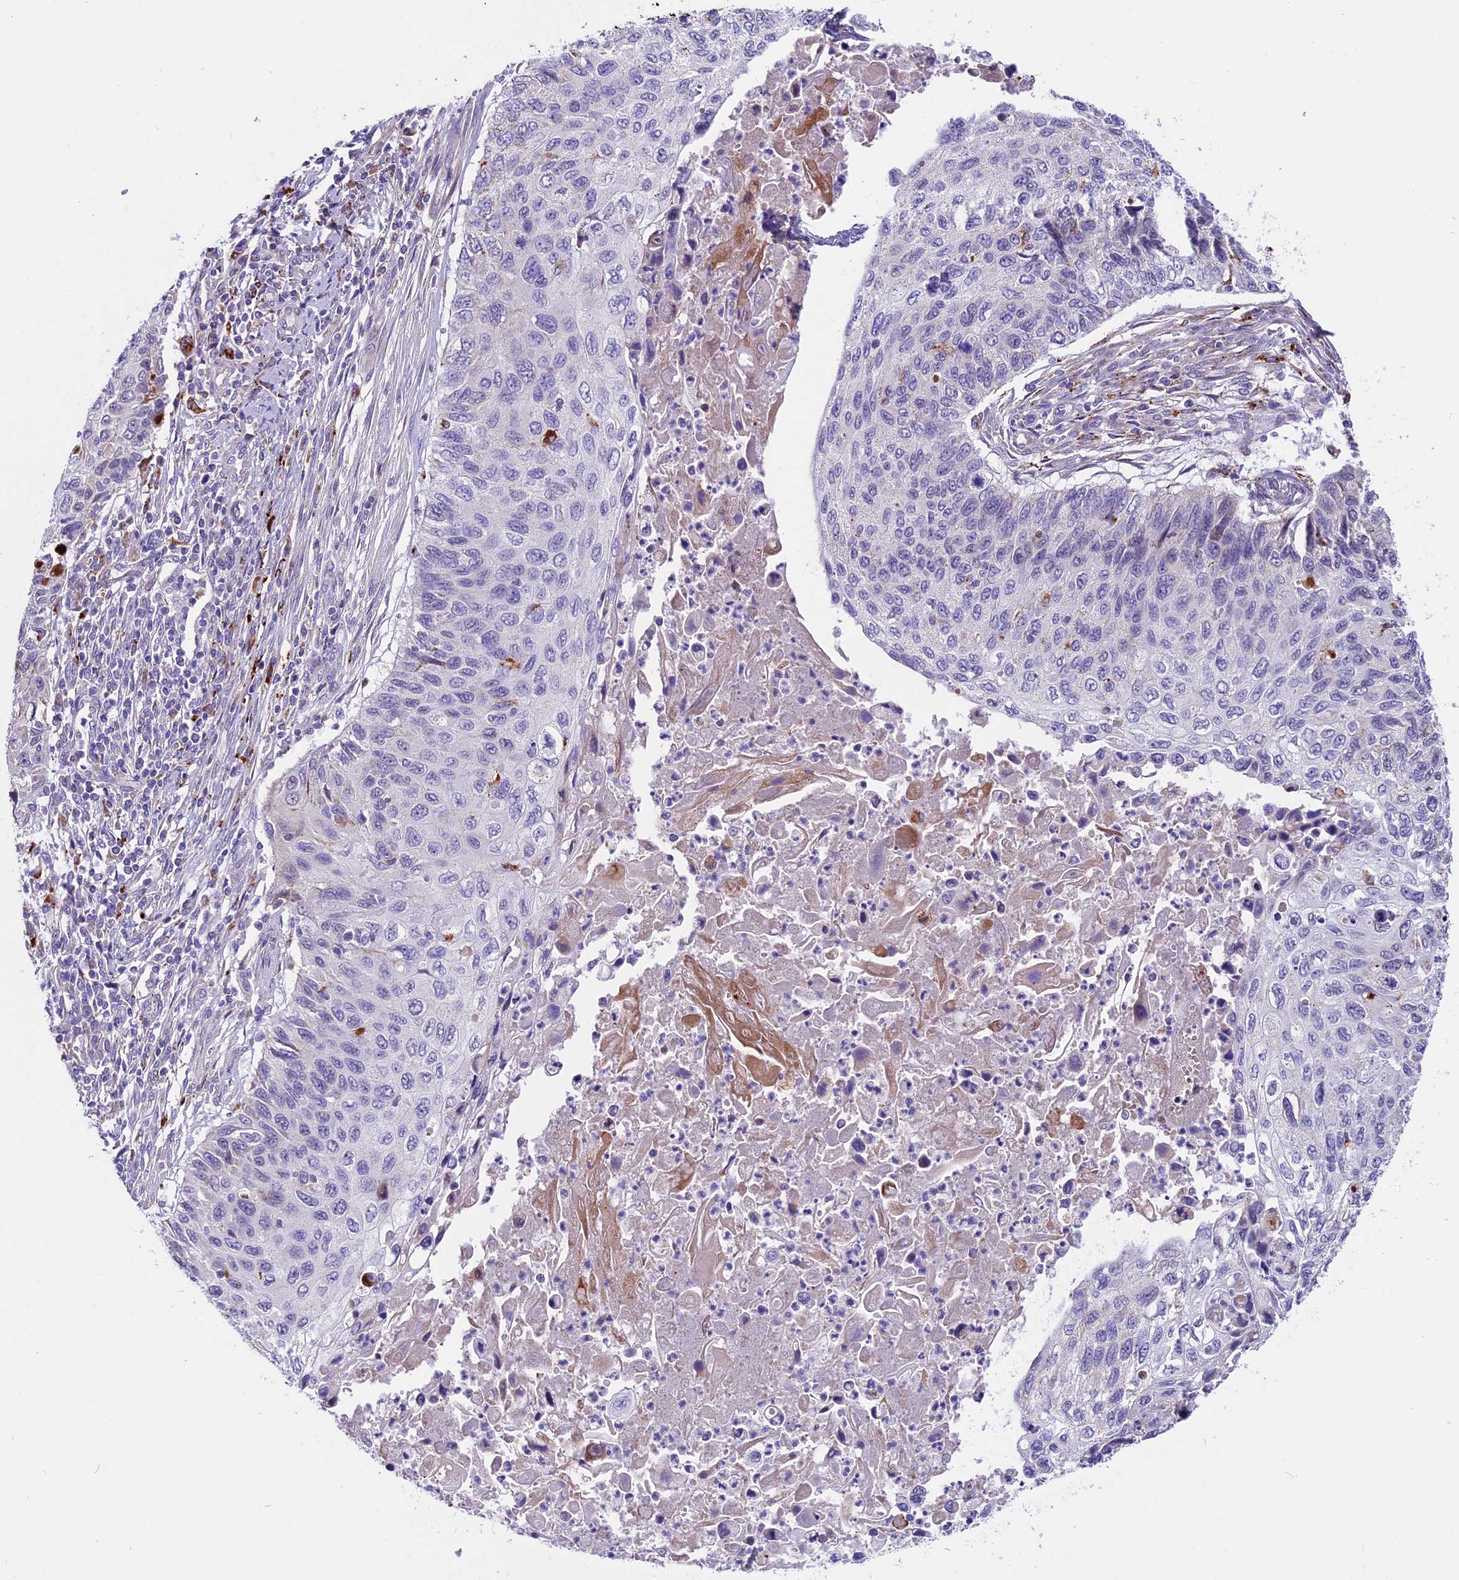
{"staining": {"intensity": "weak", "quantity": "<25%", "location": "cytoplasmic/membranous"}, "tissue": "cervical cancer", "cell_type": "Tumor cells", "image_type": "cancer", "snomed": [{"axis": "morphology", "description": "Squamous cell carcinoma, NOS"}, {"axis": "topography", "description": "Cervix"}], "caption": "The IHC histopathology image has no significant staining in tumor cells of cervical squamous cell carcinoma tissue. Brightfield microscopy of immunohistochemistry stained with DAB (brown) and hematoxylin (blue), captured at high magnification.", "gene": "THRSP", "patient": {"sex": "female", "age": 70}}